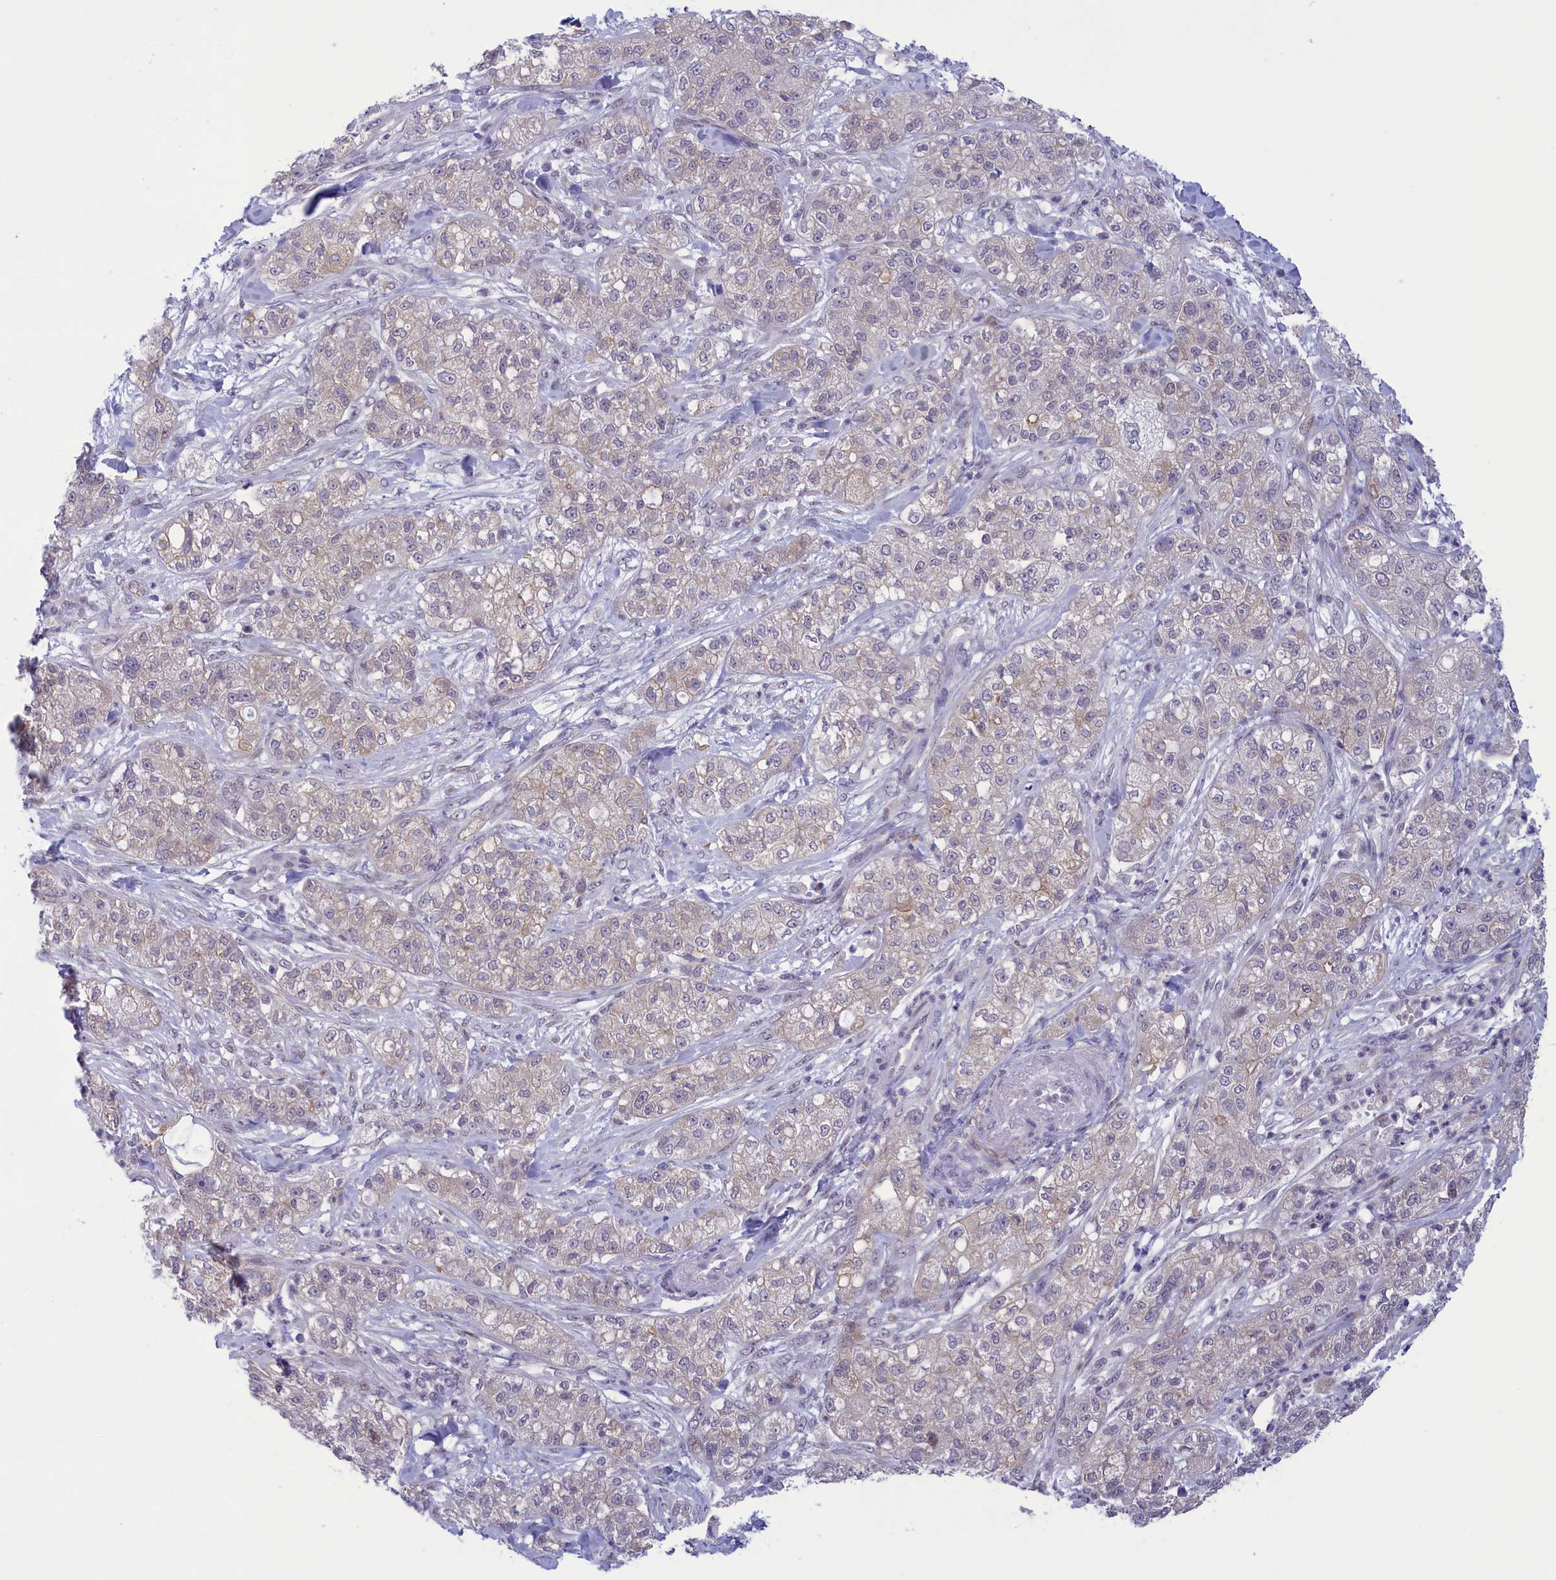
{"staining": {"intensity": "weak", "quantity": "<25%", "location": "cytoplasmic/membranous"}, "tissue": "pancreatic cancer", "cell_type": "Tumor cells", "image_type": "cancer", "snomed": [{"axis": "morphology", "description": "Adenocarcinoma, NOS"}, {"axis": "topography", "description": "Pancreas"}], "caption": "Tumor cells are negative for protein expression in human pancreatic cancer (adenocarcinoma).", "gene": "CORO2A", "patient": {"sex": "female", "age": 78}}